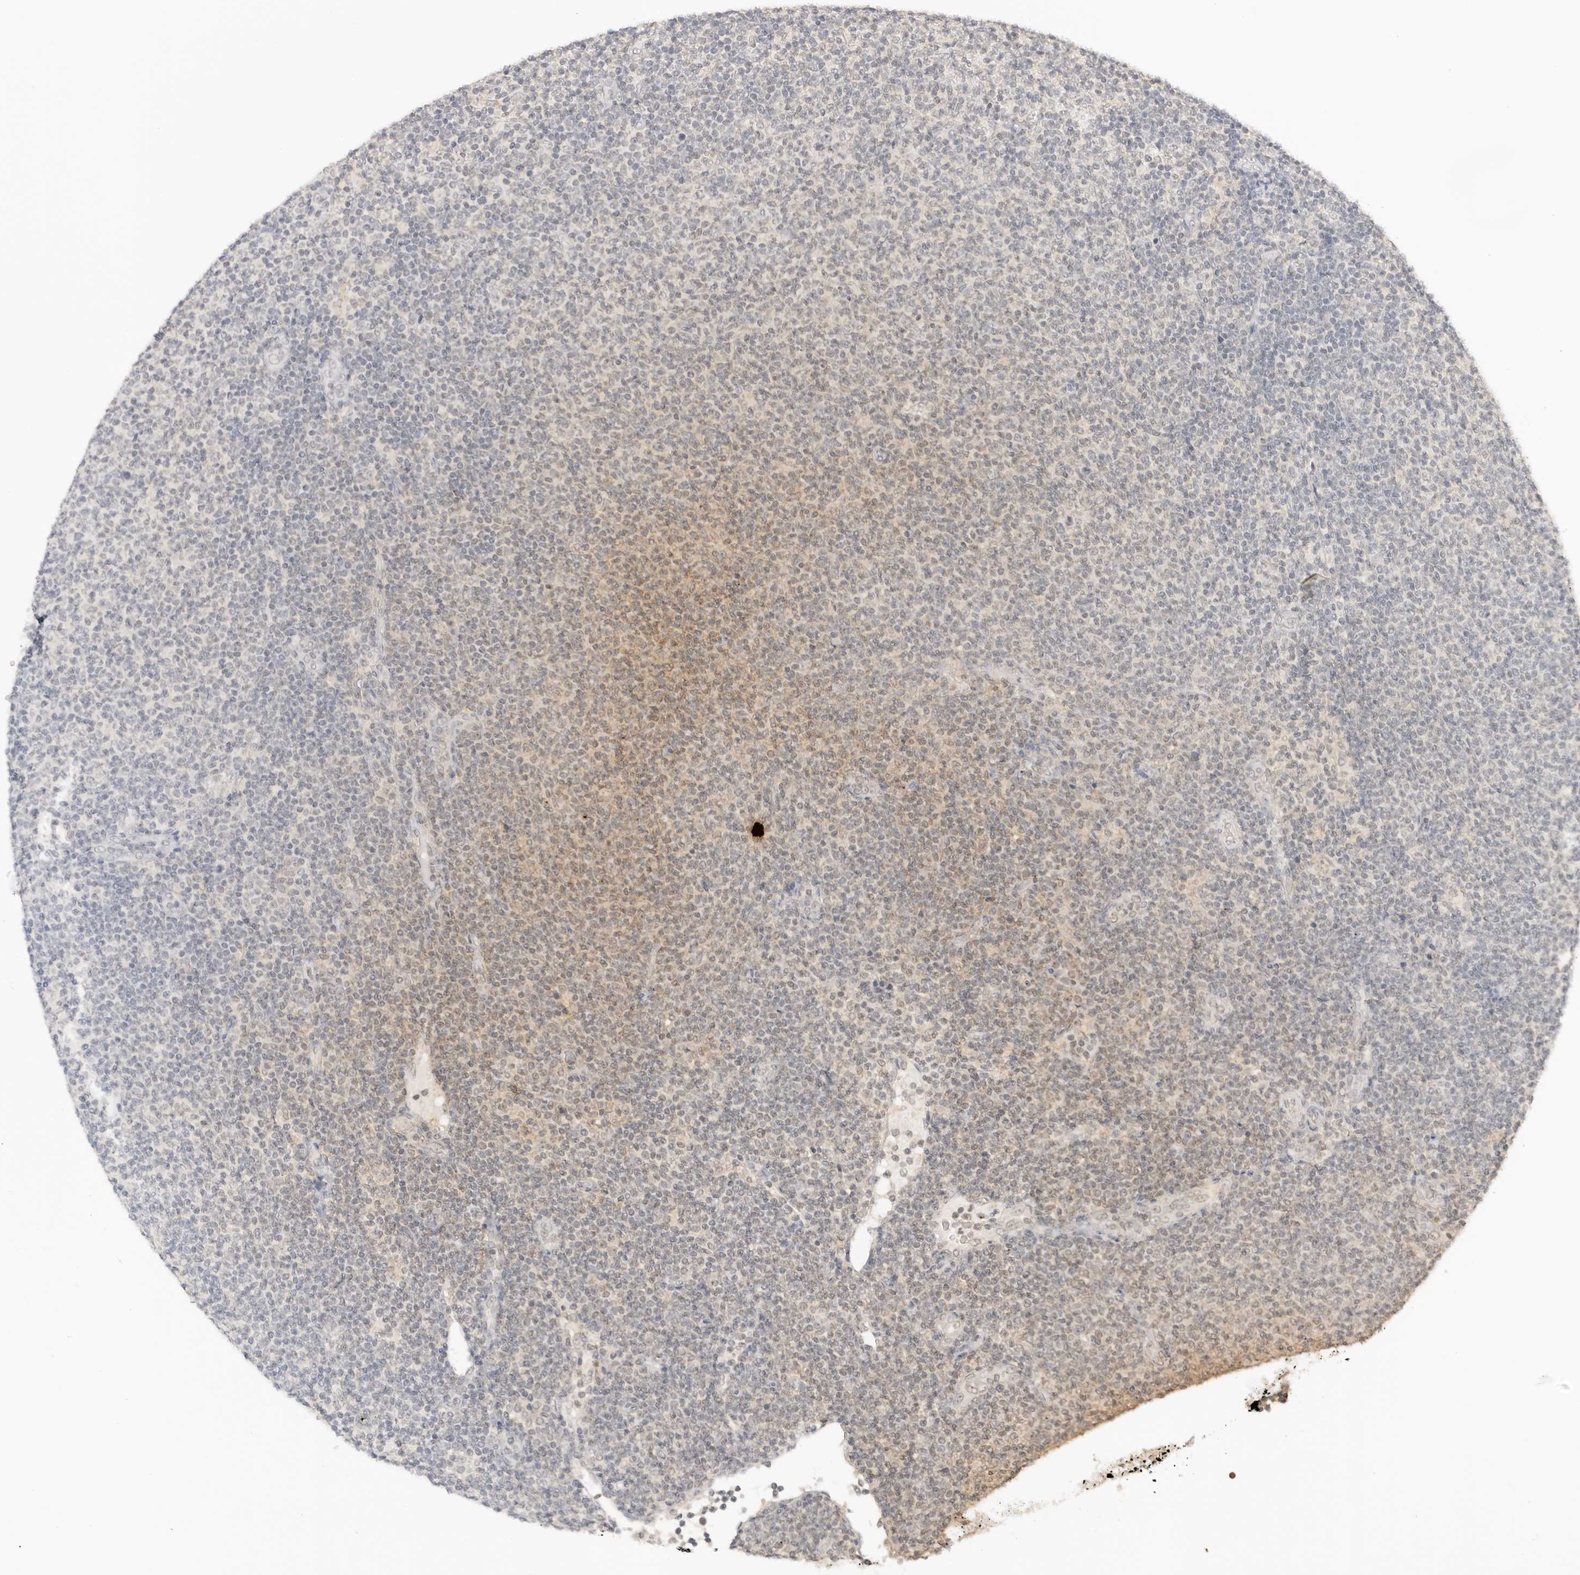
{"staining": {"intensity": "negative", "quantity": "none", "location": "none"}, "tissue": "lymphoma", "cell_type": "Tumor cells", "image_type": "cancer", "snomed": [{"axis": "morphology", "description": "Malignant lymphoma, non-Hodgkin's type, Low grade"}, {"axis": "topography", "description": "Lymph node"}], "caption": "High power microscopy photomicrograph of an immunohistochemistry (IHC) image of lymphoma, revealing no significant positivity in tumor cells. The staining is performed using DAB brown chromogen with nuclei counter-stained in using hematoxylin.", "gene": "EPHA1", "patient": {"sex": "male", "age": 66}}